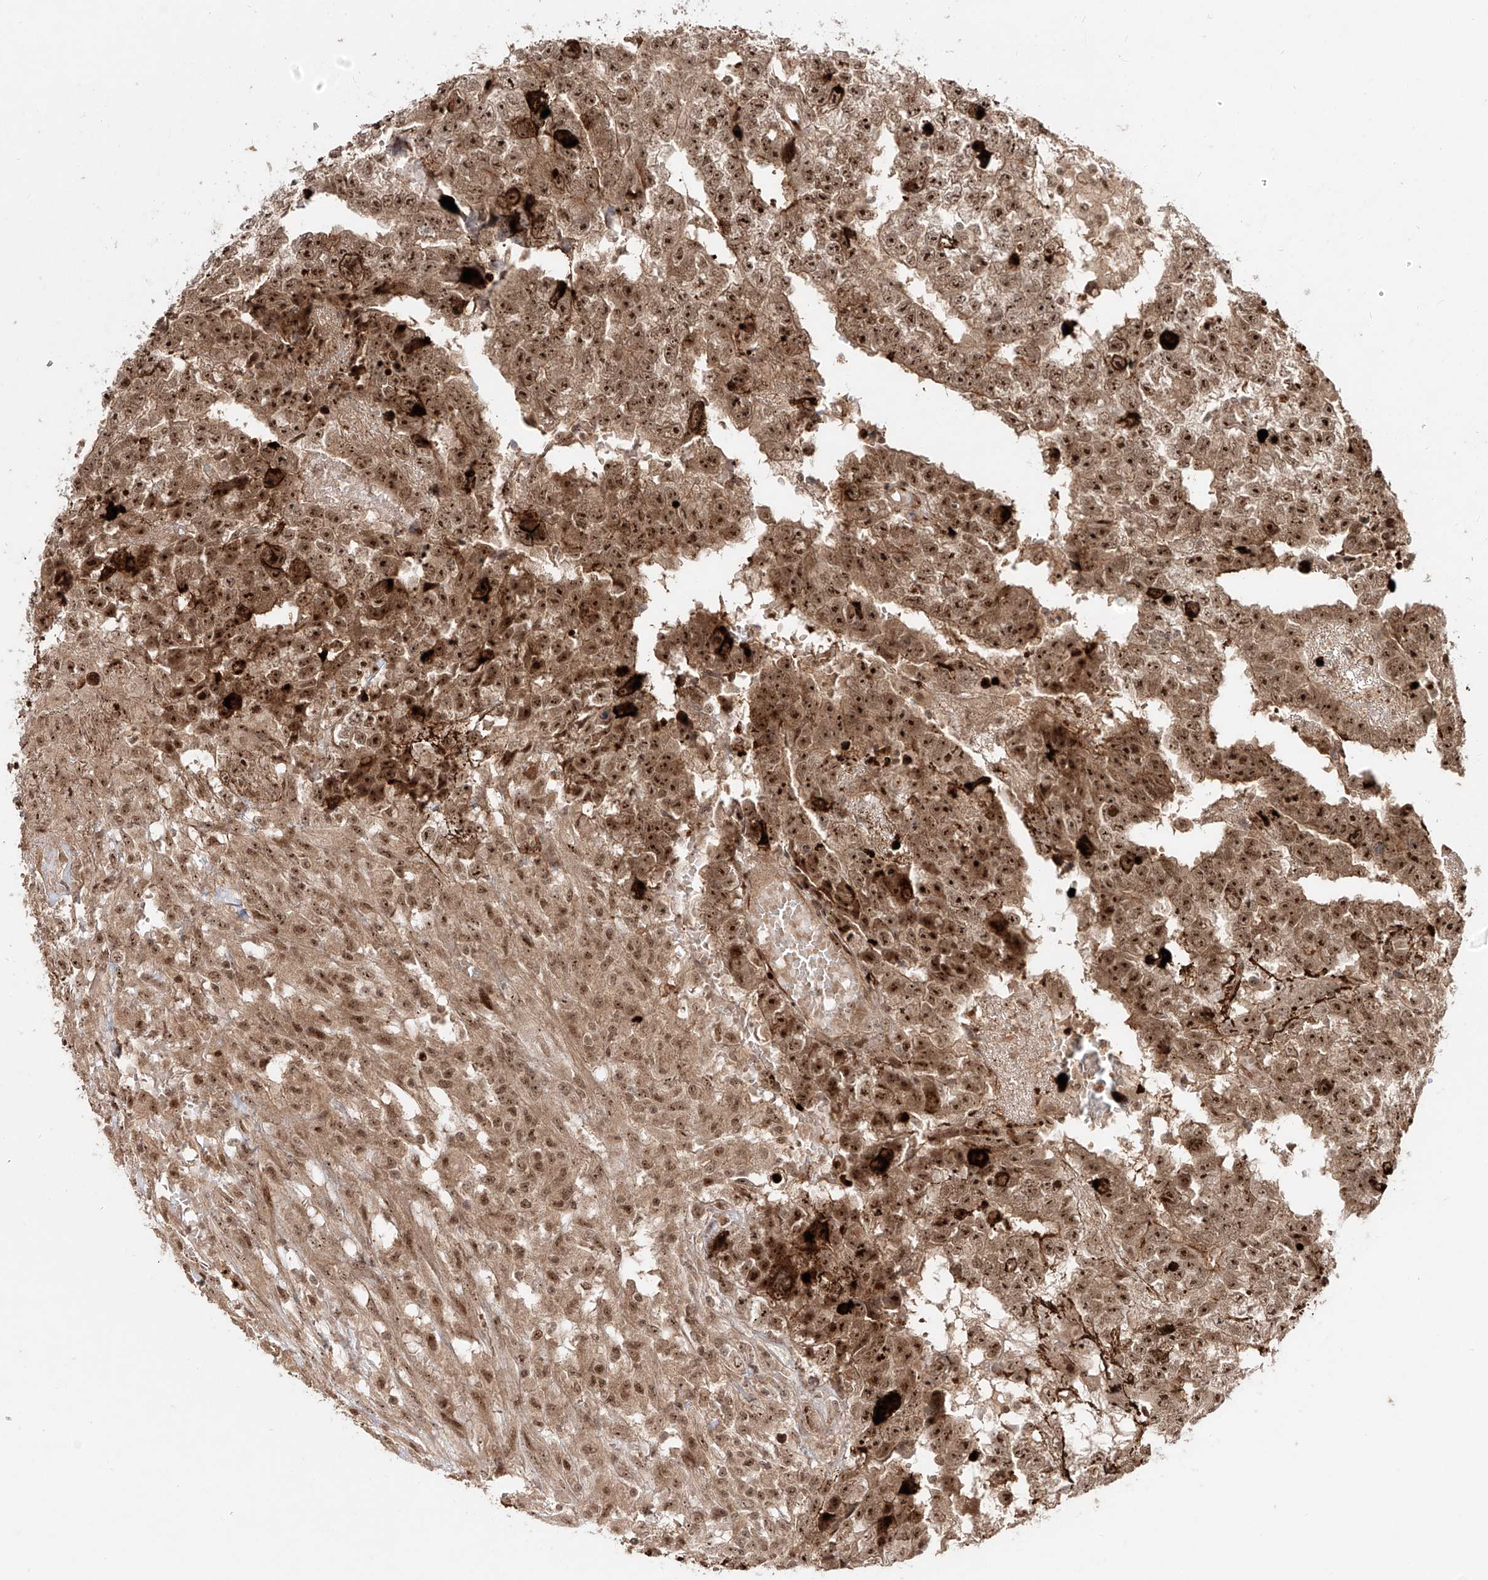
{"staining": {"intensity": "strong", "quantity": ">75%", "location": "cytoplasmic/membranous,nuclear"}, "tissue": "testis cancer", "cell_type": "Tumor cells", "image_type": "cancer", "snomed": [{"axis": "morphology", "description": "Carcinoma, Embryonal, NOS"}, {"axis": "topography", "description": "Testis"}], "caption": "High-power microscopy captured an immunohistochemistry (IHC) micrograph of embryonal carcinoma (testis), revealing strong cytoplasmic/membranous and nuclear positivity in approximately >75% of tumor cells.", "gene": "ZNF710", "patient": {"sex": "male", "age": 25}}